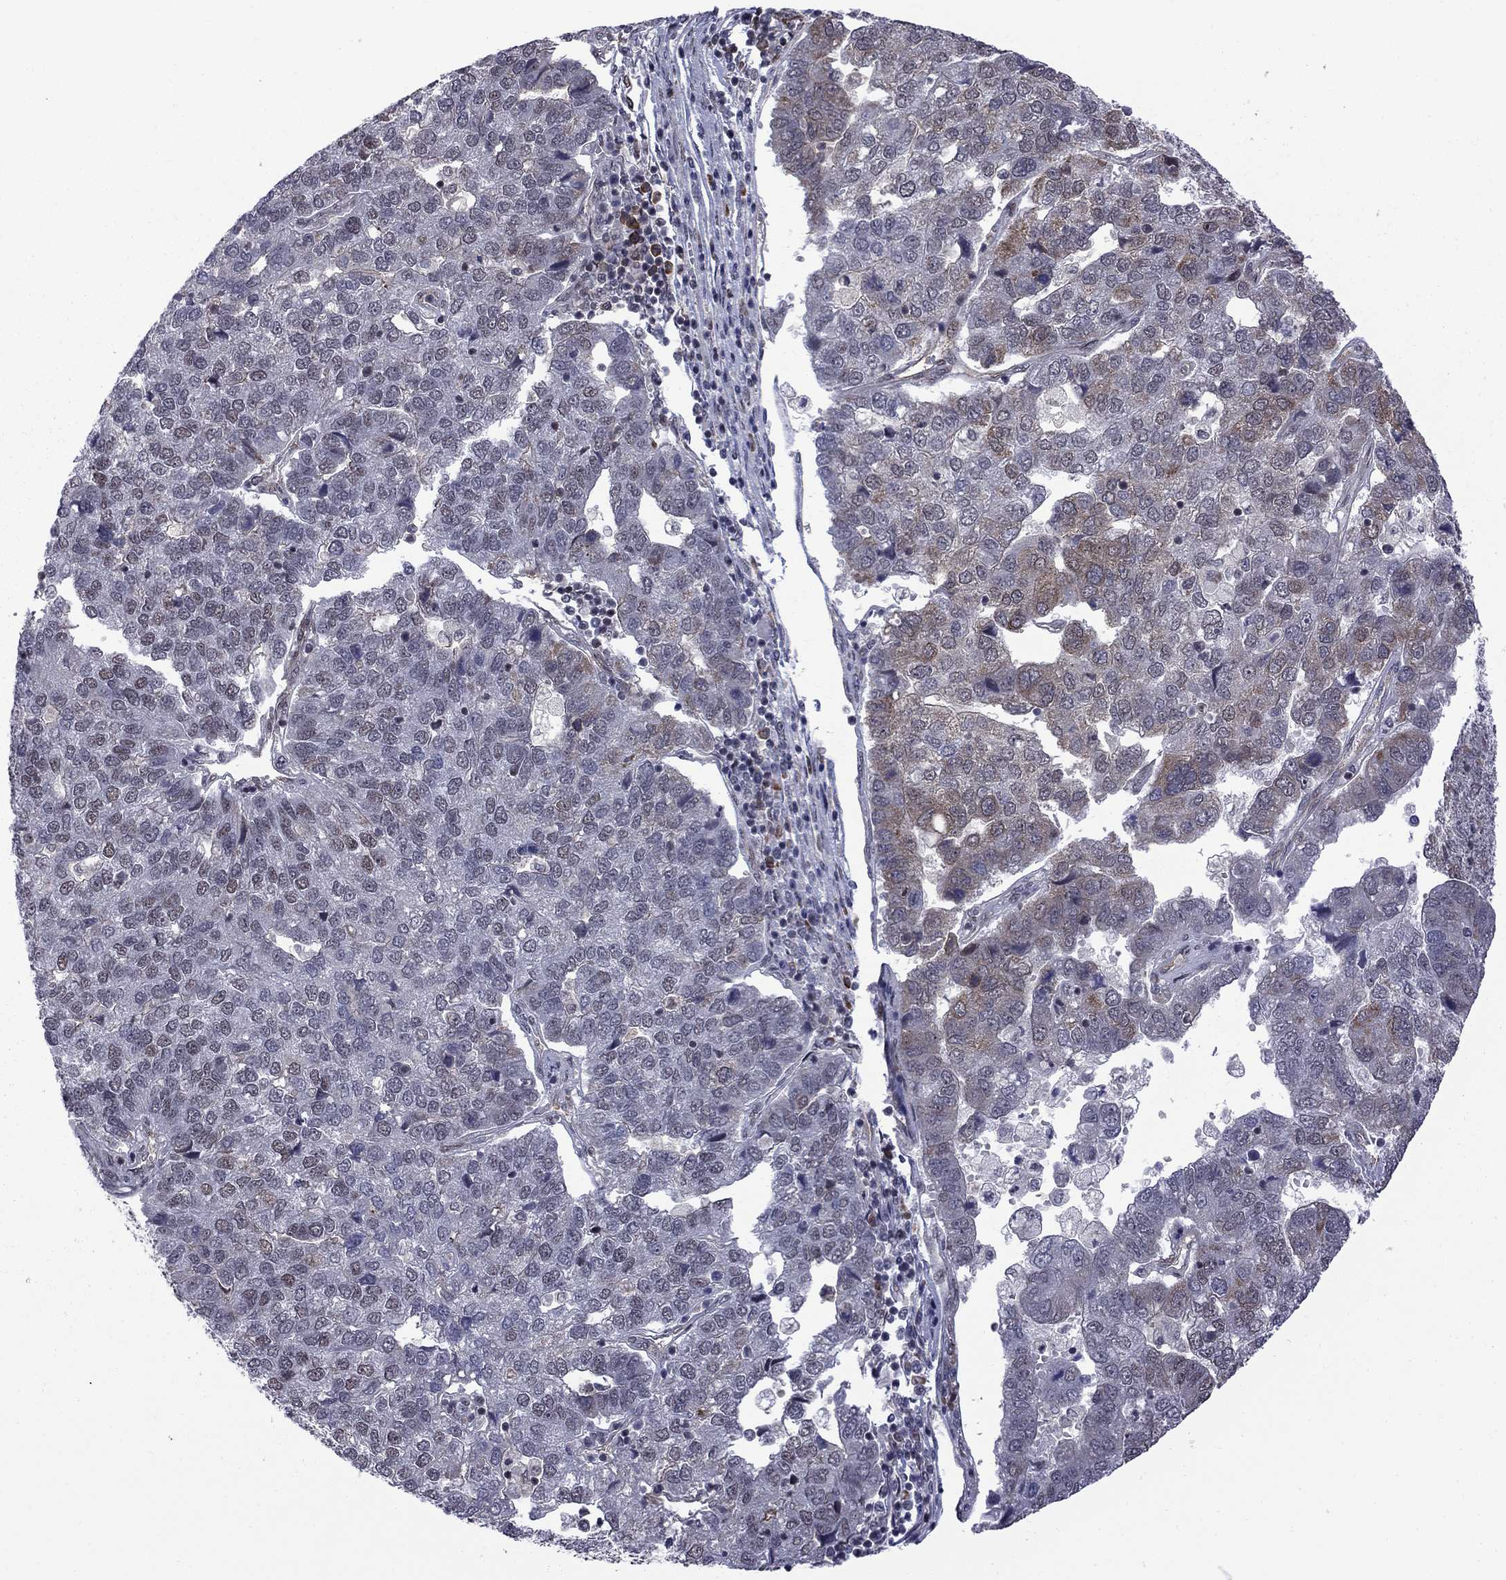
{"staining": {"intensity": "negative", "quantity": "none", "location": "none"}, "tissue": "pancreatic cancer", "cell_type": "Tumor cells", "image_type": "cancer", "snomed": [{"axis": "morphology", "description": "Adenocarcinoma, NOS"}, {"axis": "topography", "description": "Pancreas"}], "caption": "The photomicrograph demonstrates no staining of tumor cells in pancreatic adenocarcinoma. (Stains: DAB immunohistochemistry (IHC) with hematoxylin counter stain, Microscopy: brightfield microscopy at high magnification).", "gene": "BRF1", "patient": {"sex": "female", "age": 61}}